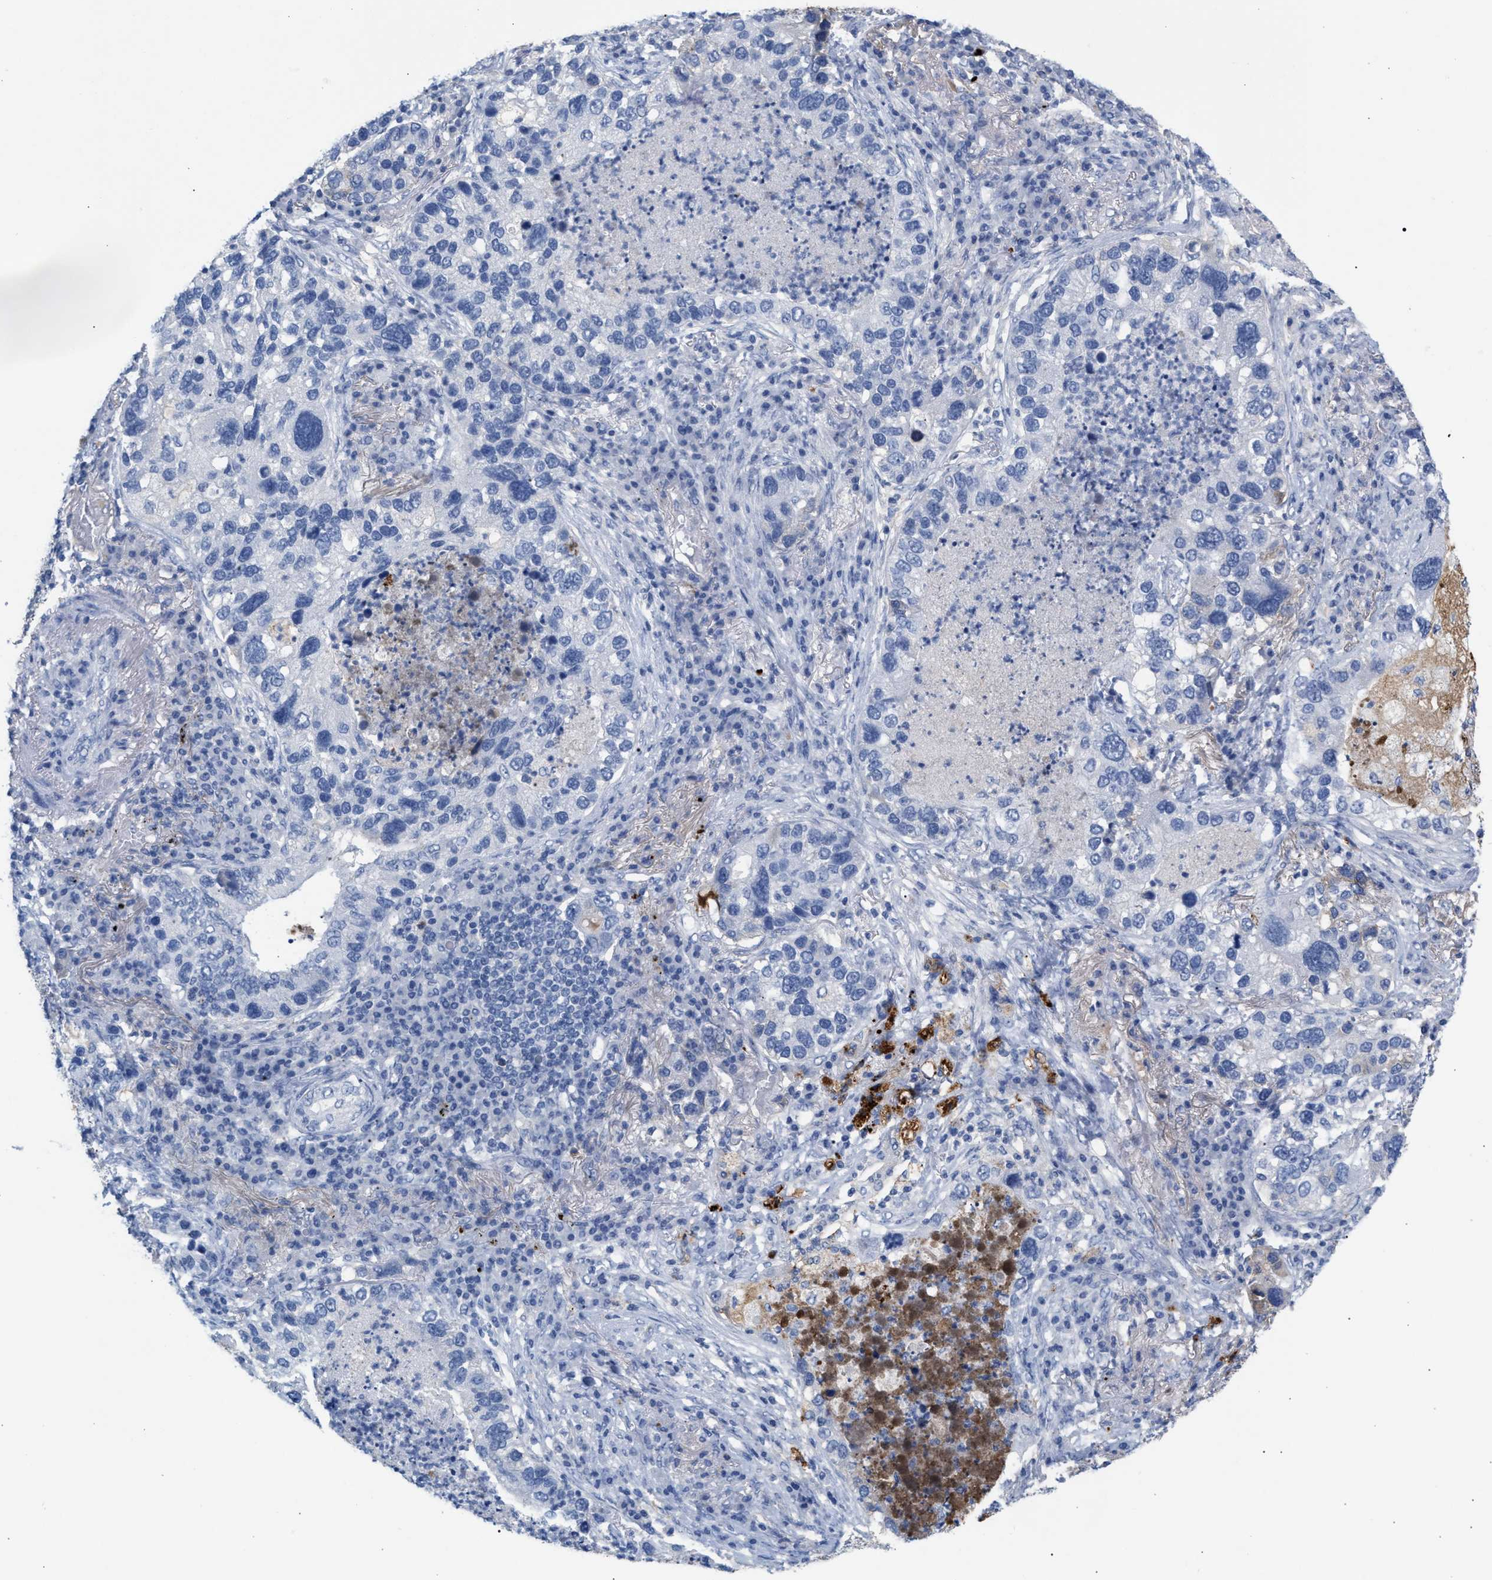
{"staining": {"intensity": "negative", "quantity": "none", "location": "none"}, "tissue": "lung cancer", "cell_type": "Tumor cells", "image_type": "cancer", "snomed": [{"axis": "morphology", "description": "Normal tissue, NOS"}, {"axis": "morphology", "description": "Adenocarcinoma, NOS"}, {"axis": "topography", "description": "Bronchus"}, {"axis": "topography", "description": "Lung"}], "caption": "Protein analysis of adenocarcinoma (lung) demonstrates no significant staining in tumor cells.", "gene": "APOH", "patient": {"sex": "male", "age": 54}}